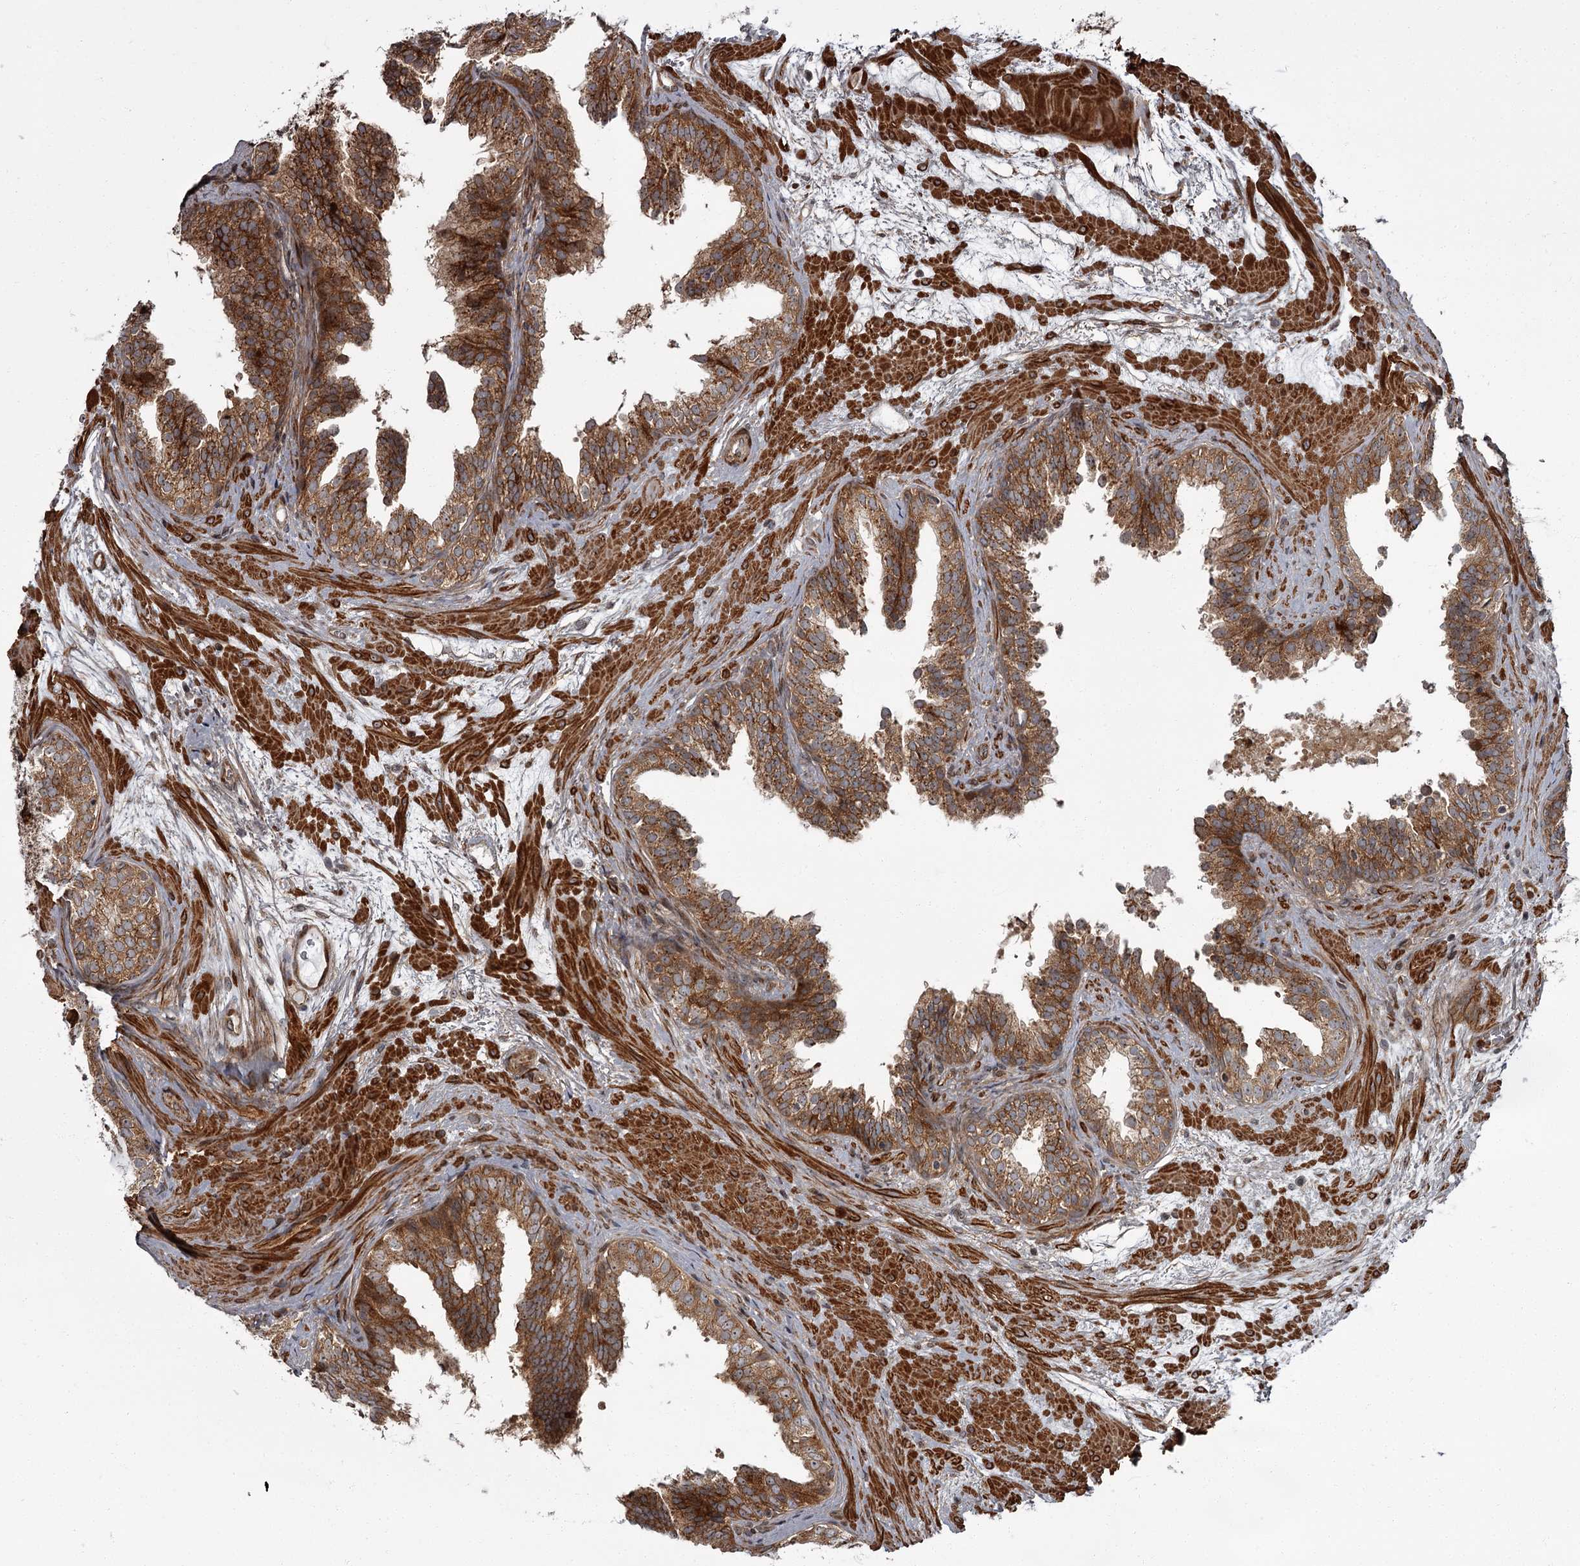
{"staining": {"intensity": "moderate", "quantity": ">75%", "location": "cytoplasmic/membranous"}, "tissue": "prostate cancer", "cell_type": "Tumor cells", "image_type": "cancer", "snomed": [{"axis": "morphology", "description": "Adenocarcinoma, High grade"}, {"axis": "topography", "description": "Prostate"}], "caption": "High-power microscopy captured an immunohistochemistry (IHC) histopathology image of prostate cancer, revealing moderate cytoplasmic/membranous positivity in approximately >75% of tumor cells.", "gene": "THAP9", "patient": {"sex": "male", "age": 59}}